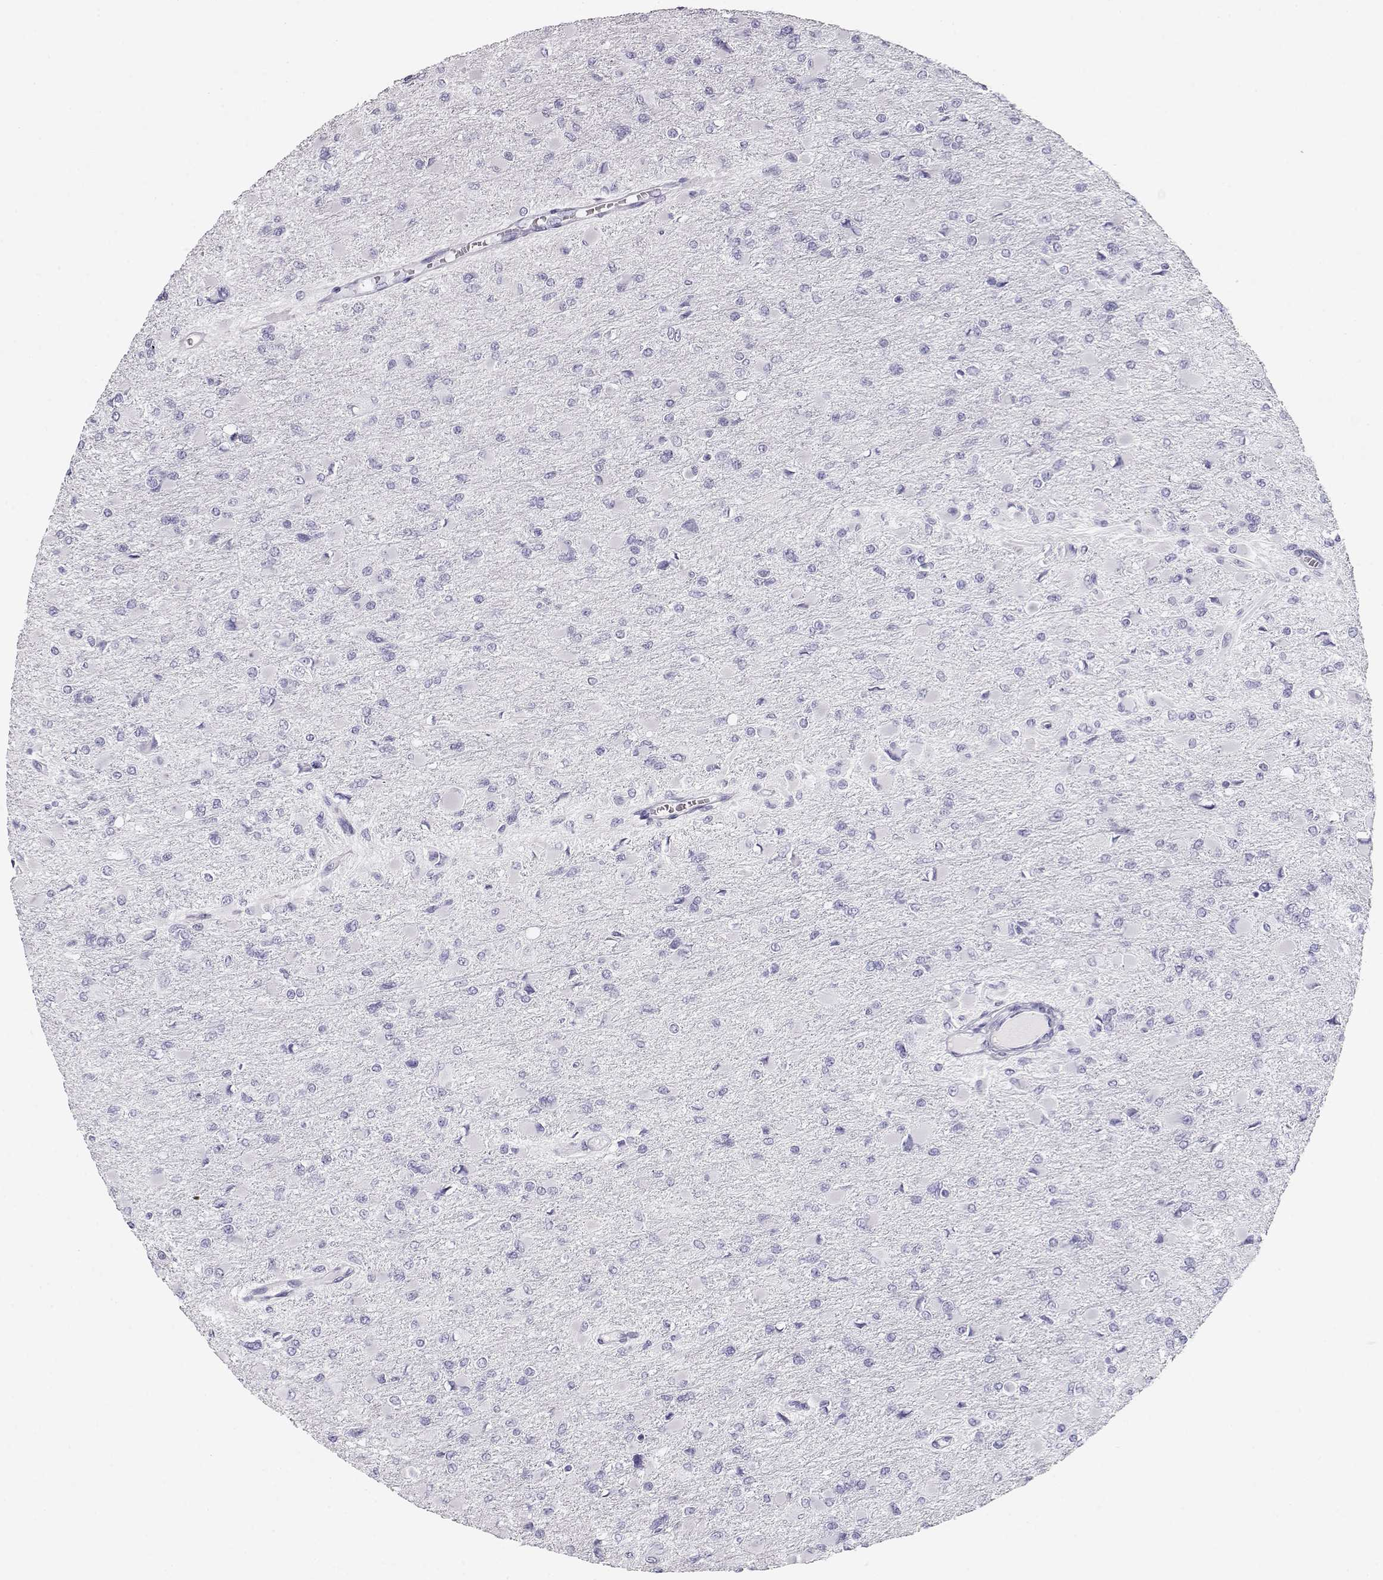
{"staining": {"intensity": "negative", "quantity": "none", "location": "none"}, "tissue": "glioma", "cell_type": "Tumor cells", "image_type": "cancer", "snomed": [{"axis": "morphology", "description": "Glioma, malignant, High grade"}, {"axis": "topography", "description": "Cerebral cortex"}], "caption": "This is an immunohistochemistry histopathology image of malignant high-grade glioma. There is no expression in tumor cells.", "gene": "MAGEC1", "patient": {"sex": "female", "age": 36}}